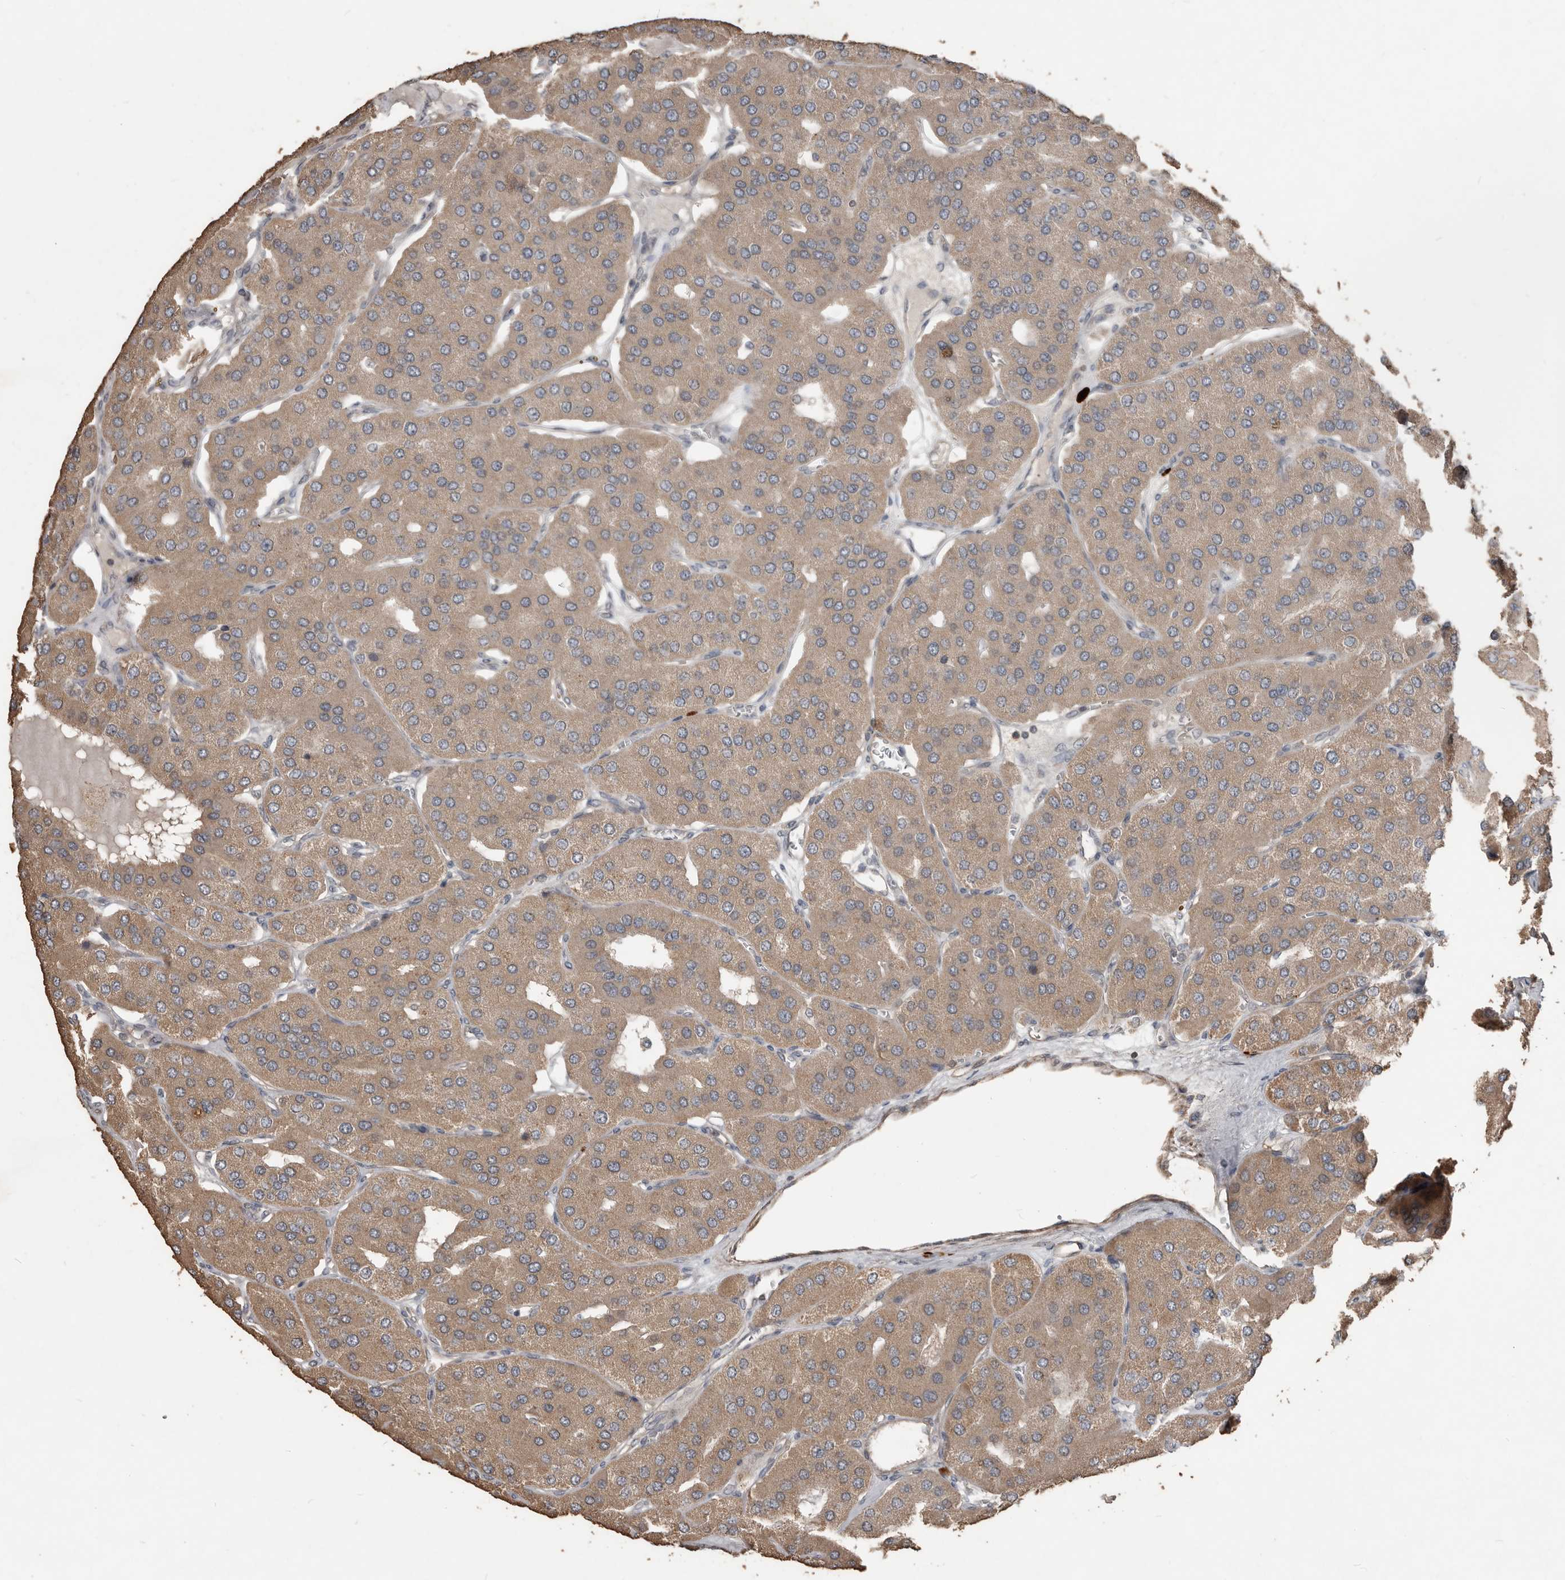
{"staining": {"intensity": "moderate", "quantity": ">75%", "location": "cytoplasmic/membranous"}, "tissue": "parathyroid gland", "cell_type": "Glandular cells", "image_type": "normal", "snomed": [{"axis": "morphology", "description": "Normal tissue, NOS"}, {"axis": "morphology", "description": "Adenoma, NOS"}, {"axis": "topography", "description": "Parathyroid gland"}], "caption": "Brown immunohistochemical staining in benign human parathyroid gland demonstrates moderate cytoplasmic/membranous expression in approximately >75% of glandular cells.", "gene": "BAMBI", "patient": {"sex": "female", "age": 86}}